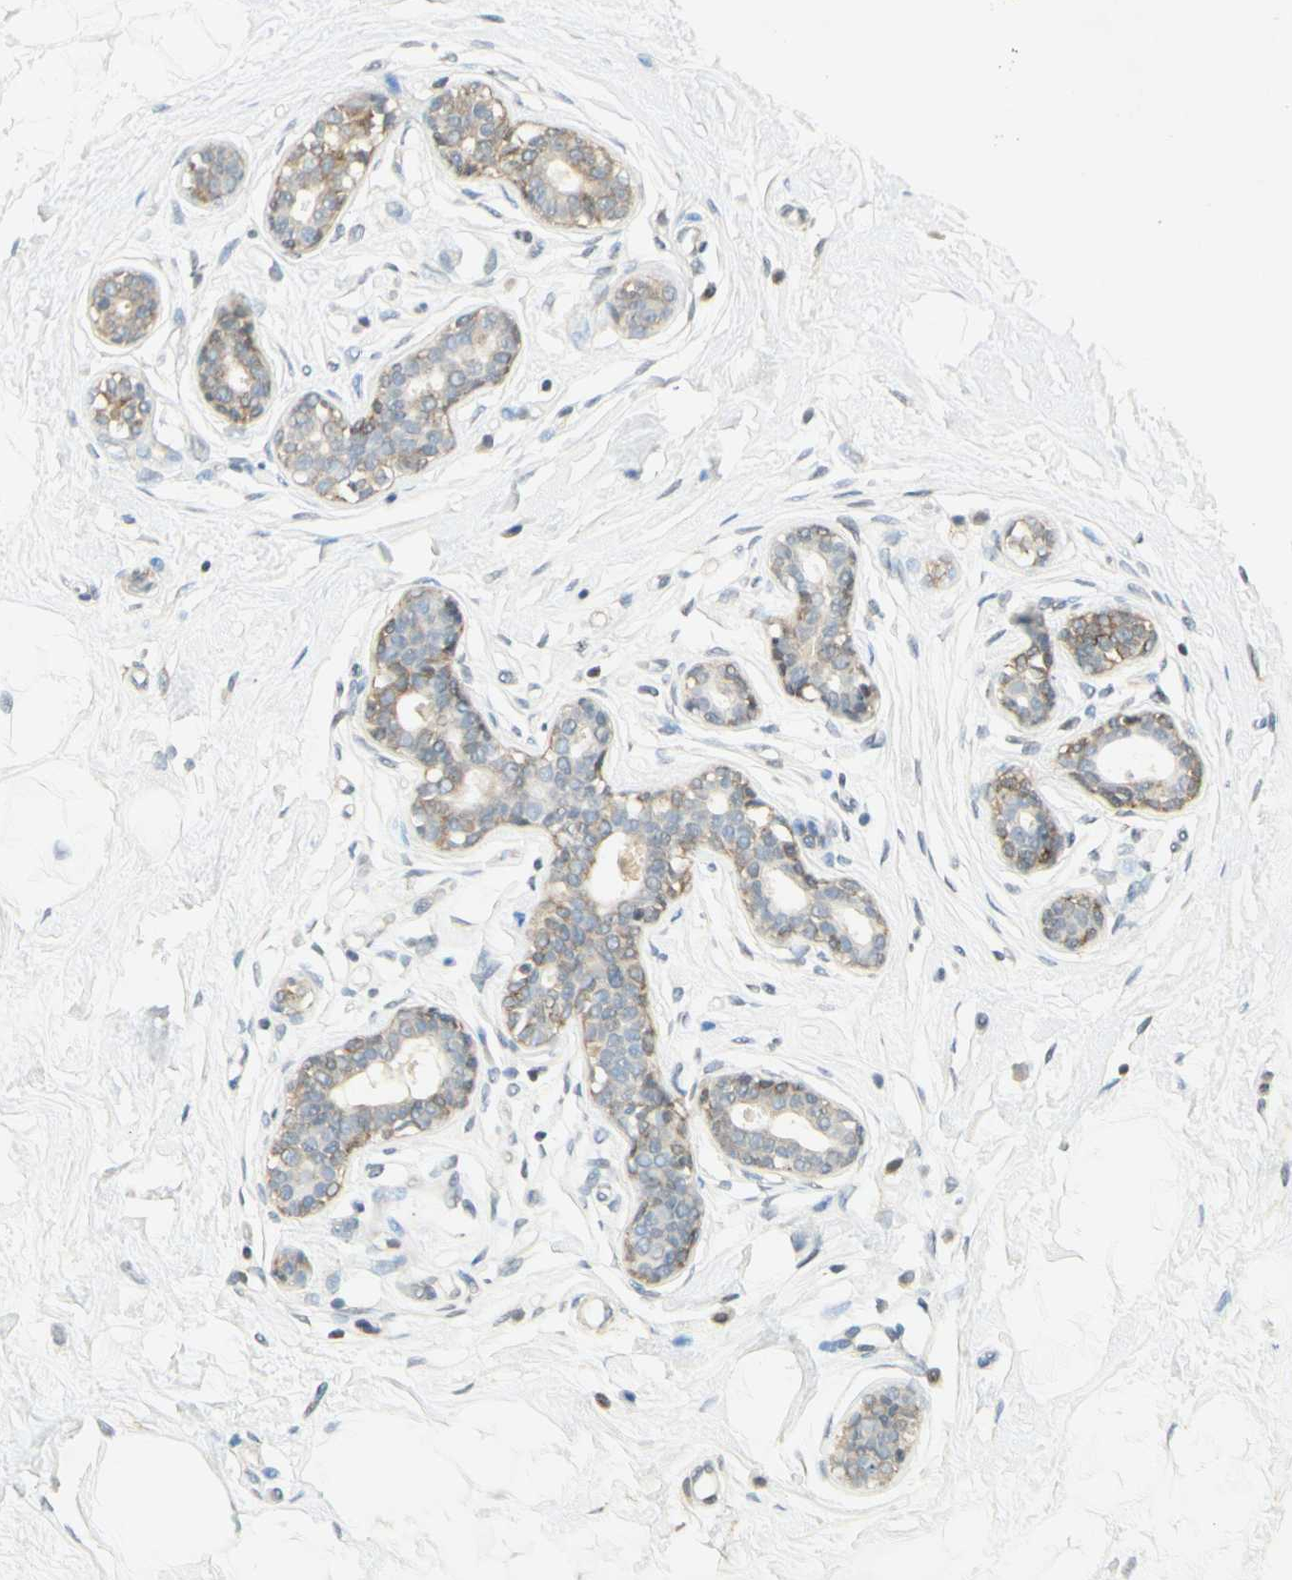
{"staining": {"intensity": "negative", "quantity": "none", "location": "none"}, "tissue": "breast", "cell_type": "Adipocytes", "image_type": "normal", "snomed": [{"axis": "morphology", "description": "Normal tissue, NOS"}, {"axis": "topography", "description": "Breast"}], "caption": "Immunohistochemistry (IHC) of normal breast displays no positivity in adipocytes.", "gene": "MAP1B", "patient": {"sex": "female", "age": 23}}